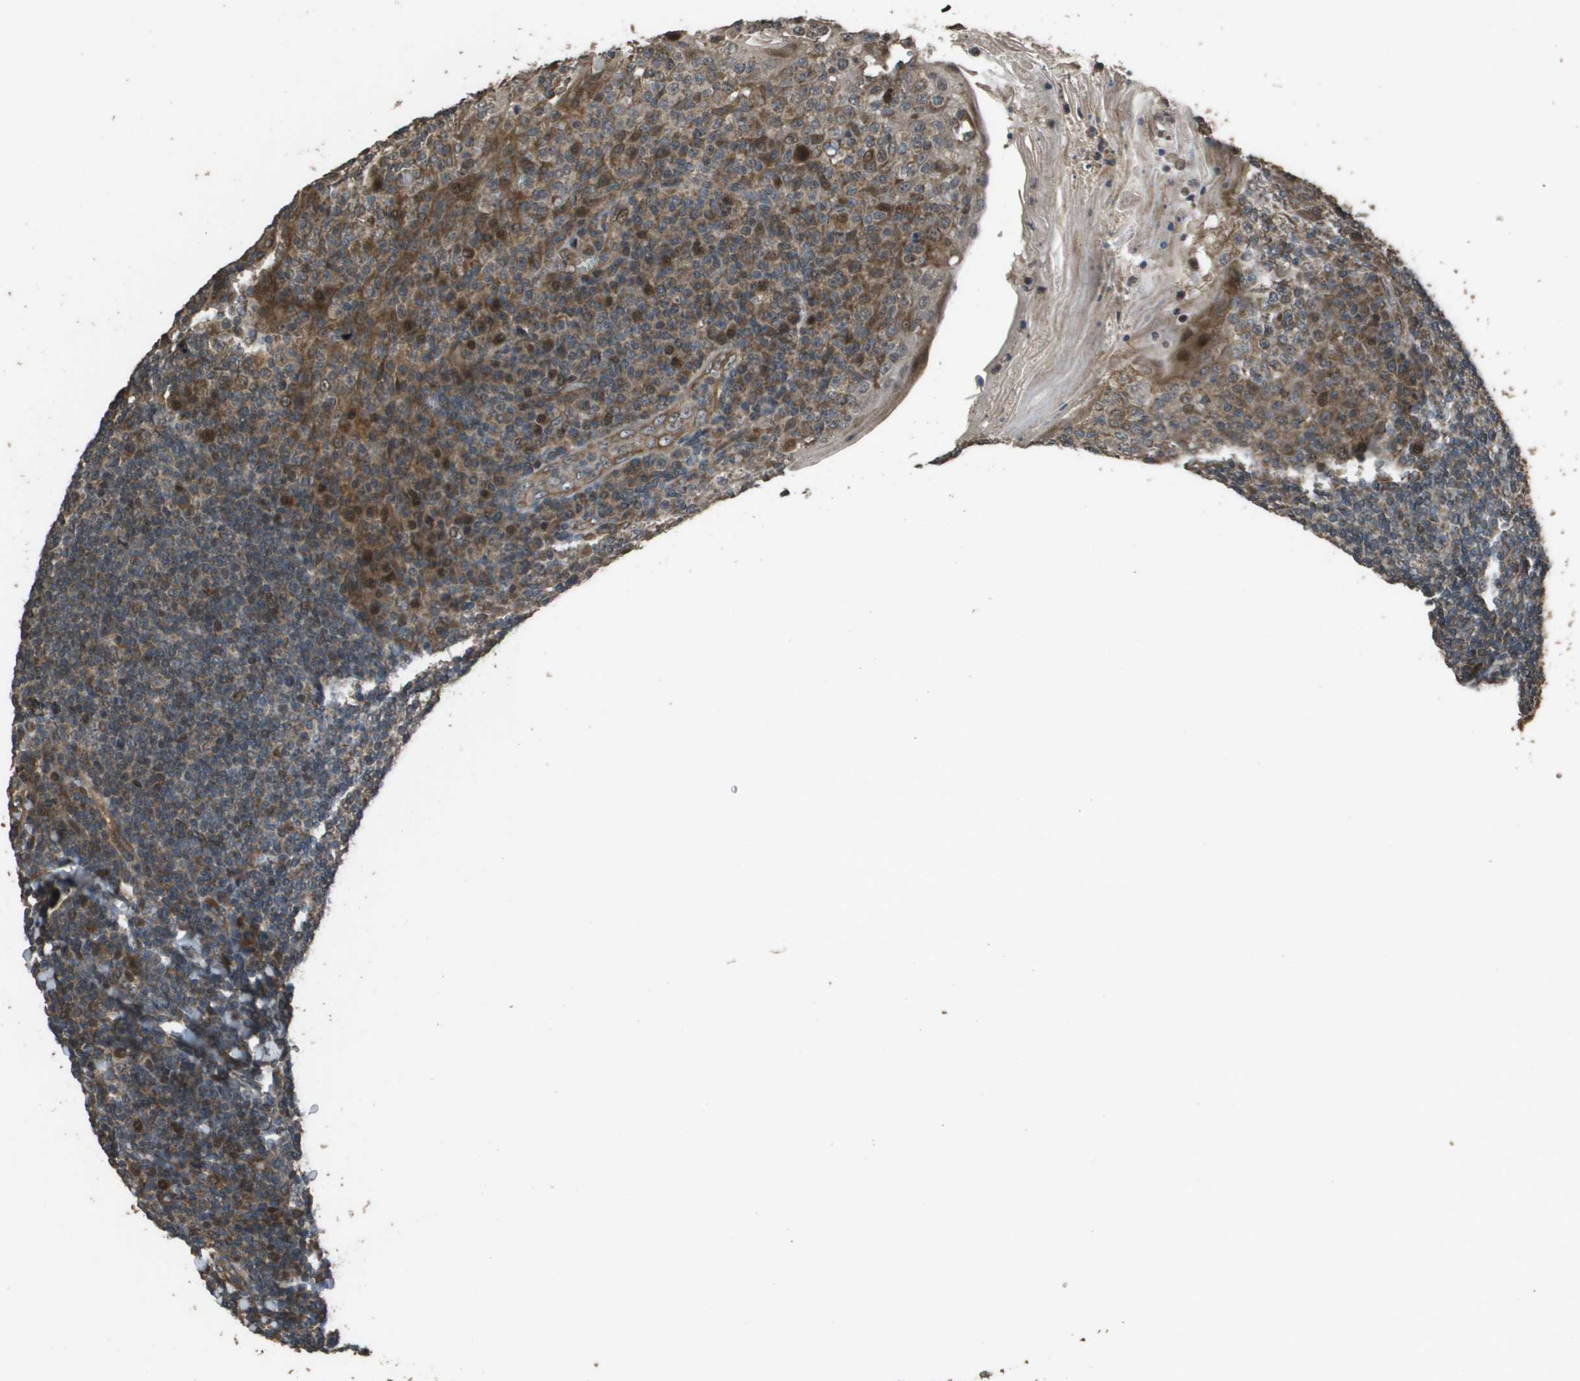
{"staining": {"intensity": "moderate", "quantity": "25%-75%", "location": "cytoplasmic/membranous"}, "tissue": "tonsil", "cell_type": "Germinal center cells", "image_type": "normal", "snomed": [{"axis": "morphology", "description": "Normal tissue, NOS"}, {"axis": "topography", "description": "Tonsil"}], "caption": "High-magnification brightfield microscopy of unremarkable tonsil stained with DAB (brown) and counterstained with hematoxylin (blue). germinal center cells exhibit moderate cytoplasmic/membranous staining is seen in approximately25%-75% of cells.", "gene": "FIG4", "patient": {"sex": "male", "age": 31}}